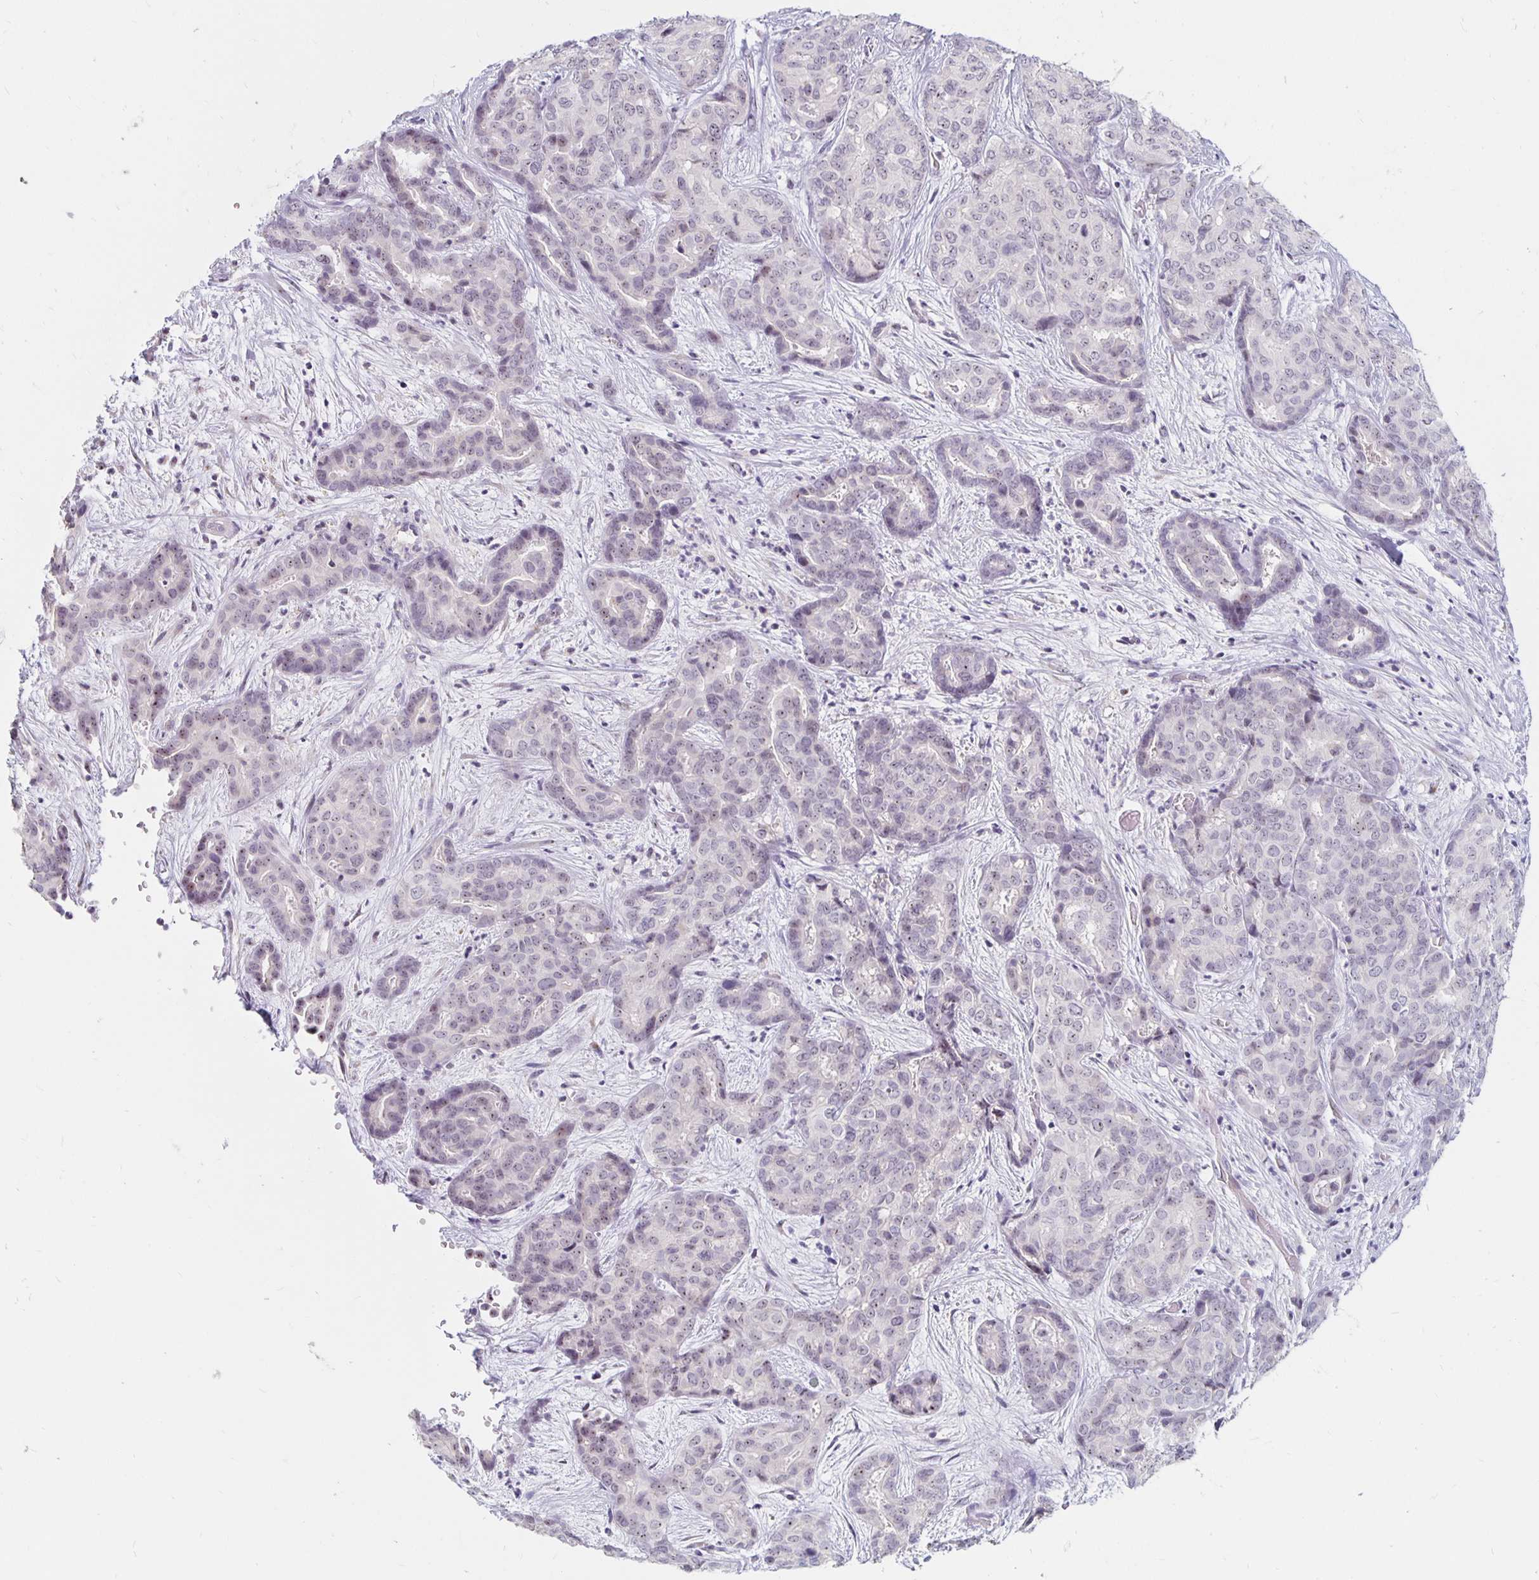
{"staining": {"intensity": "weak", "quantity": "25%-75%", "location": "nuclear"}, "tissue": "liver cancer", "cell_type": "Tumor cells", "image_type": "cancer", "snomed": [{"axis": "morphology", "description": "Cholangiocarcinoma"}, {"axis": "topography", "description": "Liver"}], "caption": "There is low levels of weak nuclear staining in tumor cells of liver cancer, as demonstrated by immunohistochemical staining (brown color).", "gene": "NUP85", "patient": {"sex": "female", "age": 64}}